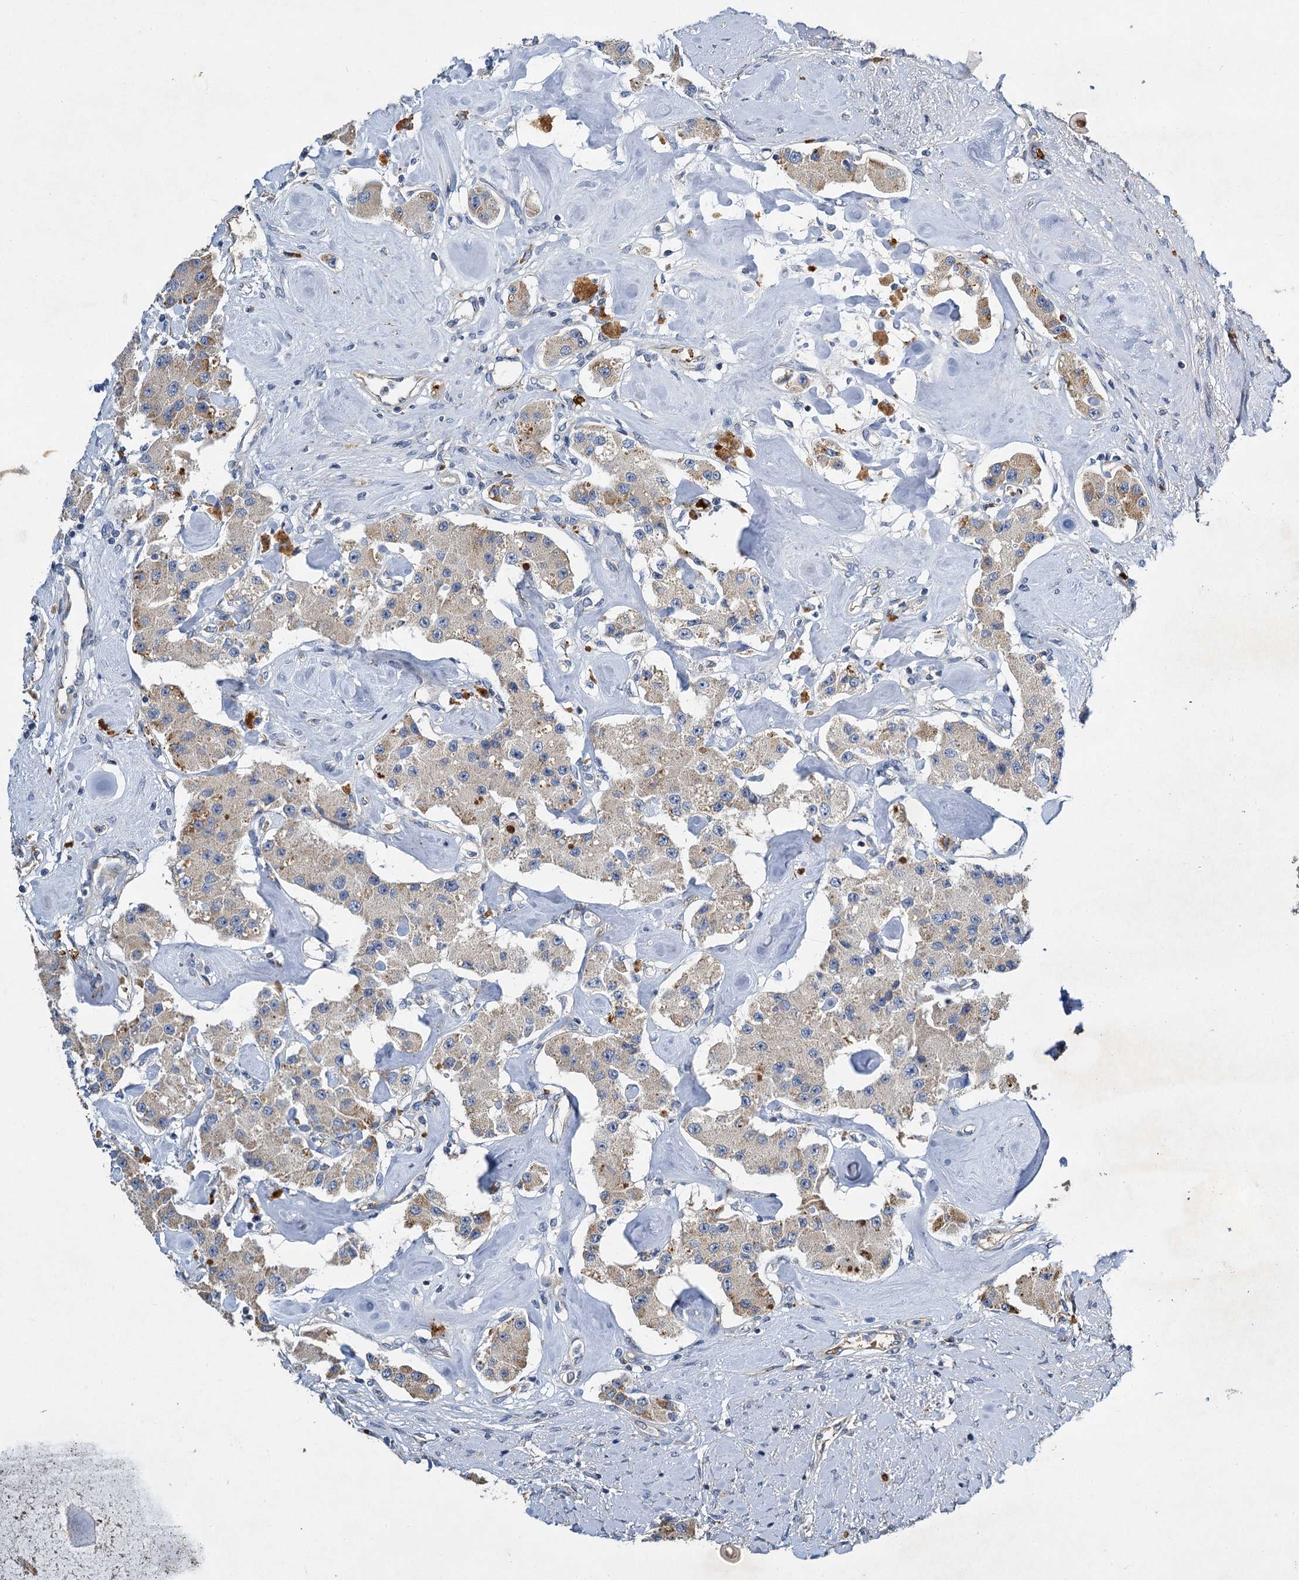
{"staining": {"intensity": "weak", "quantity": ">75%", "location": "cytoplasmic/membranous"}, "tissue": "carcinoid", "cell_type": "Tumor cells", "image_type": "cancer", "snomed": [{"axis": "morphology", "description": "Carcinoid, malignant, NOS"}, {"axis": "topography", "description": "Pancreas"}], "caption": "Immunohistochemistry (DAB) staining of human carcinoid (malignant) reveals weak cytoplasmic/membranous protein staining in about >75% of tumor cells.", "gene": "BCS1L", "patient": {"sex": "male", "age": 41}}